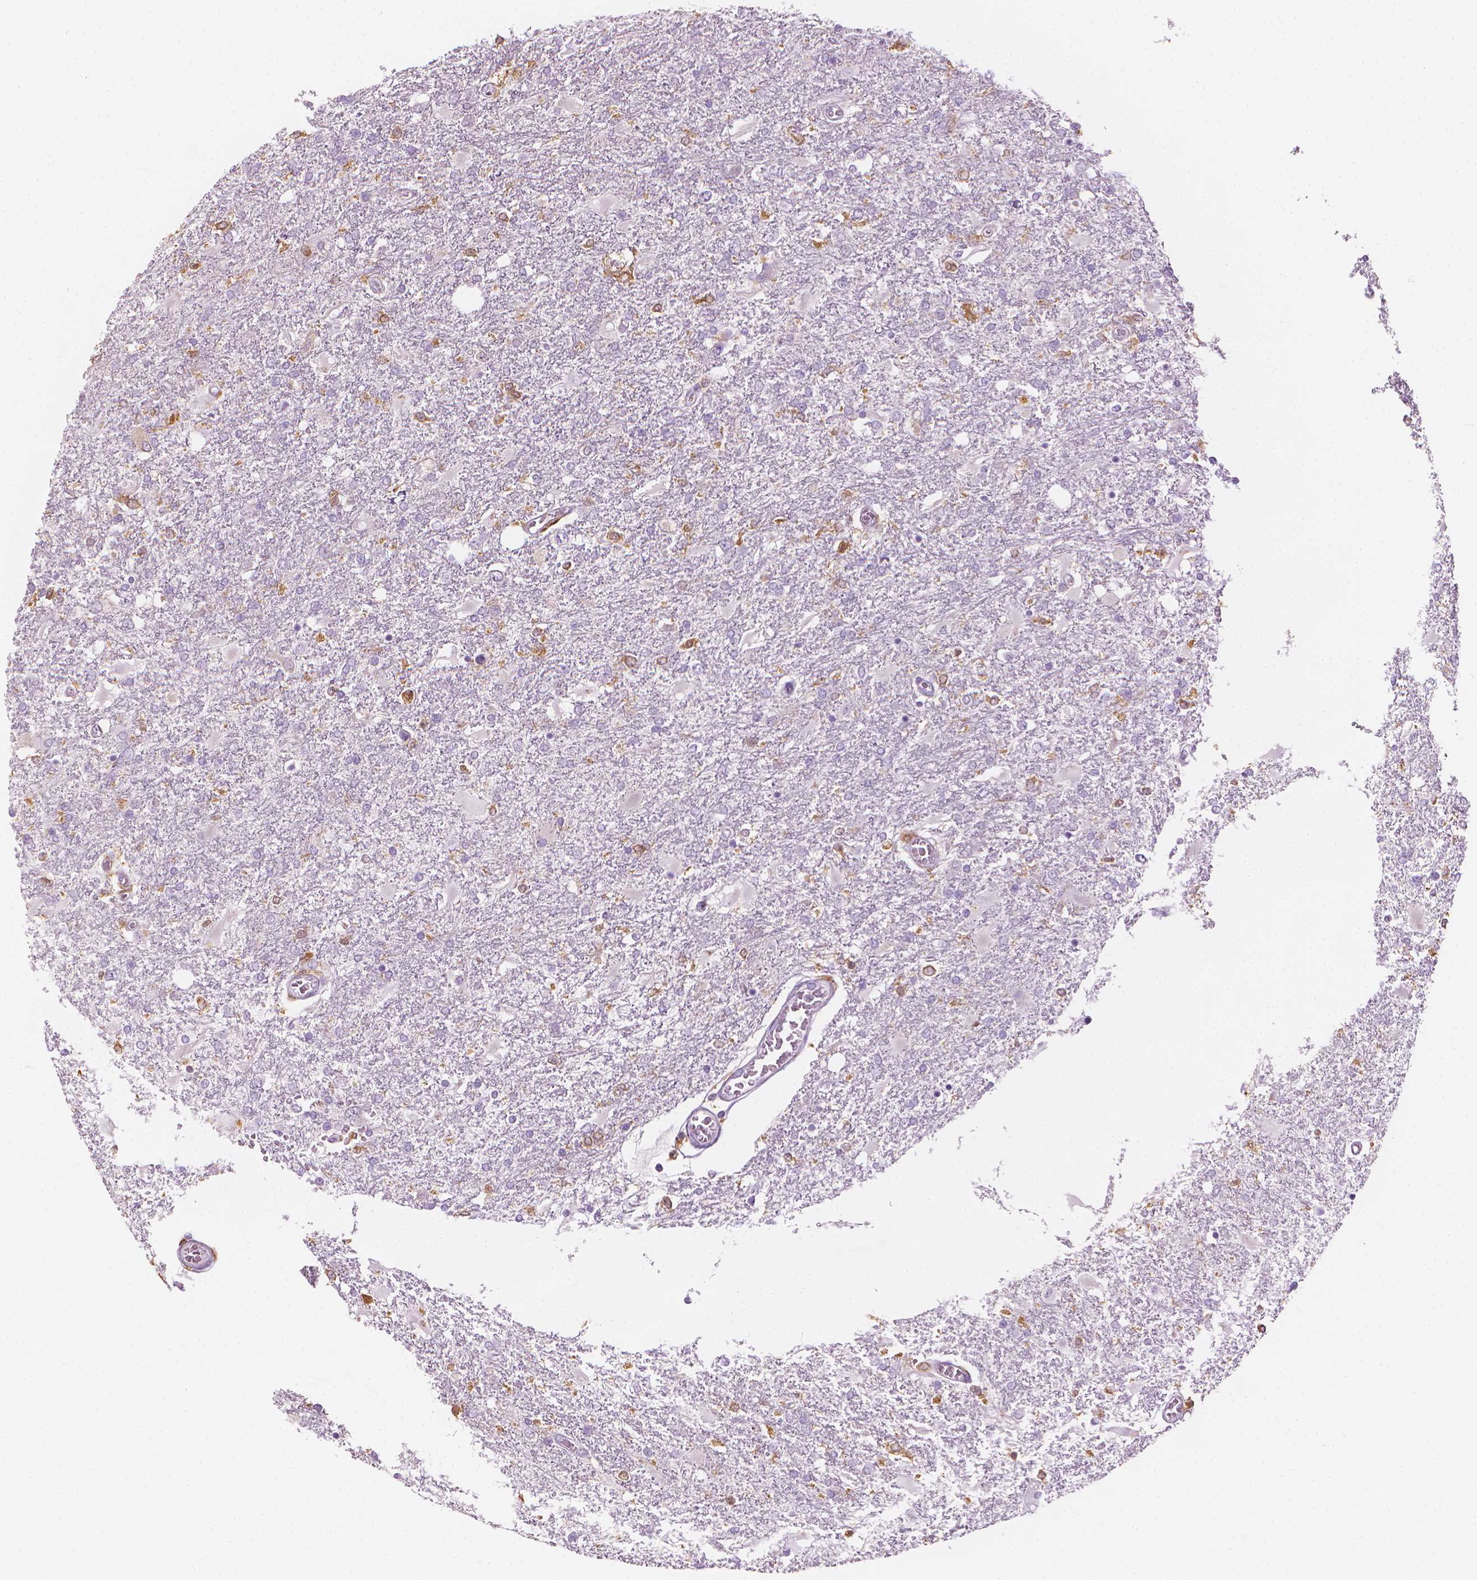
{"staining": {"intensity": "negative", "quantity": "none", "location": "none"}, "tissue": "glioma", "cell_type": "Tumor cells", "image_type": "cancer", "snomed": [{"axis": "morphology", "description": "Glioma, malignant, High grade"}, {"axis": "topography", "description": "Cerebral cortex"}], "caption": "High magnification brightfield microscopy of malignant glioma (high-grade) stained with DAB (3,3'-diaminobenzidine) (brown) and counterstained with hematoxylin (blue): tumor cells show no significant expression.", "gene": "SHMT1", "patient": {"sex": "male", "age": 79}}